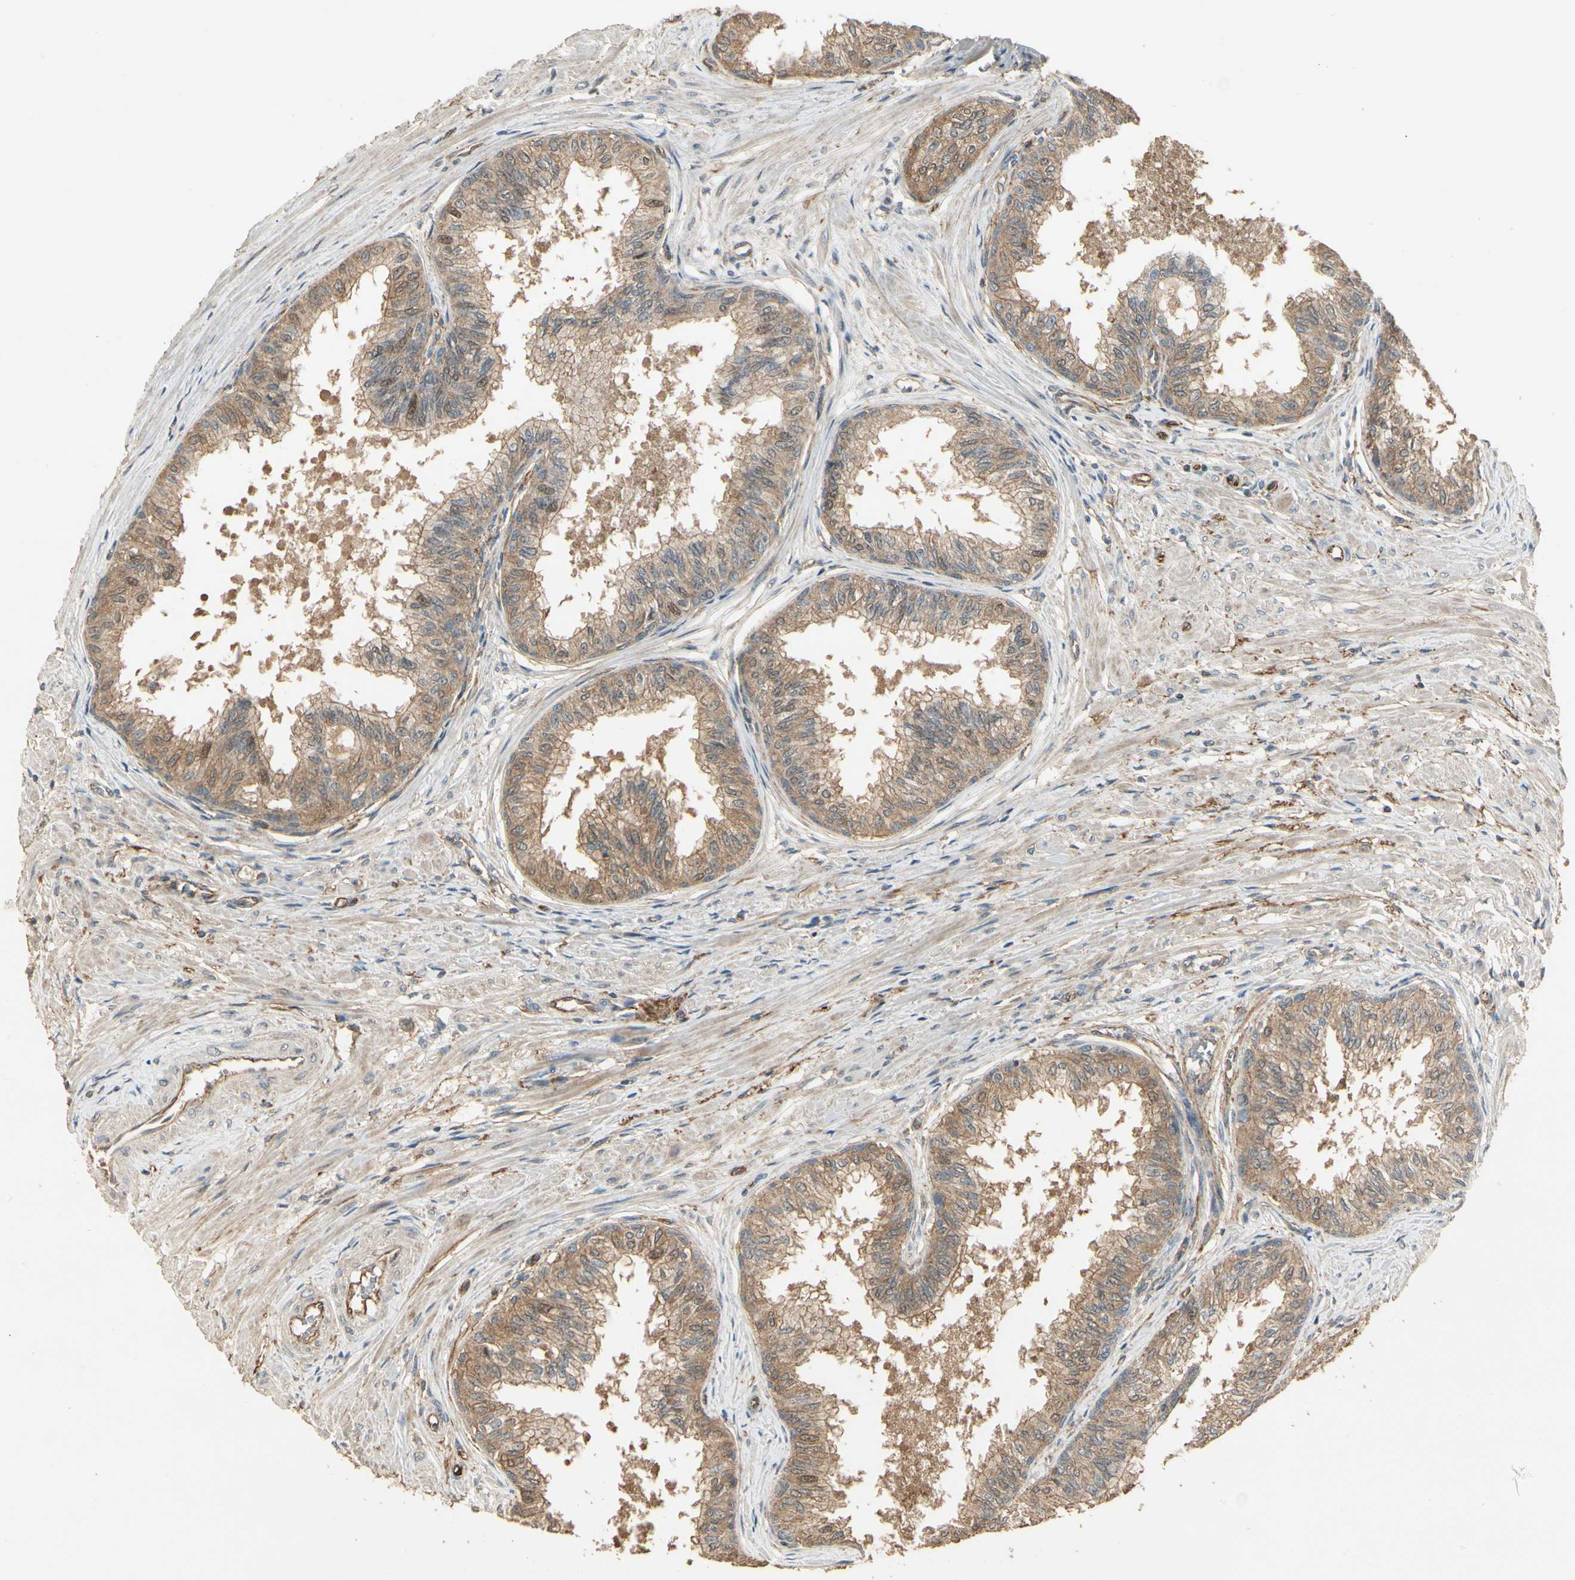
{"staining": {"intensity": "moderate", "quantity": ">75%", "location": "cytoplasmic/membranous"}, "tissue": "prostate", "cell_type": "Glandular cells", "image_type": "normal", "snomed": [{"axis": "morphology", "description": "Normal tissue, NOS"}, {"axis": "topography", "description": "Prostate"}, {"axis": "topography", "description": "Seminal veicle"}], "caption": "IHC micrograph of normal prostate: human prostate stained using IHC shows medium levels of moderate protein expression localized specifically in the cytoplasmic/membranous of glandular cells, appearing as a cytoplasmic/membranous brown color.", "gene": "RNF180", "patient": {"sex": "male", "age": 60}}